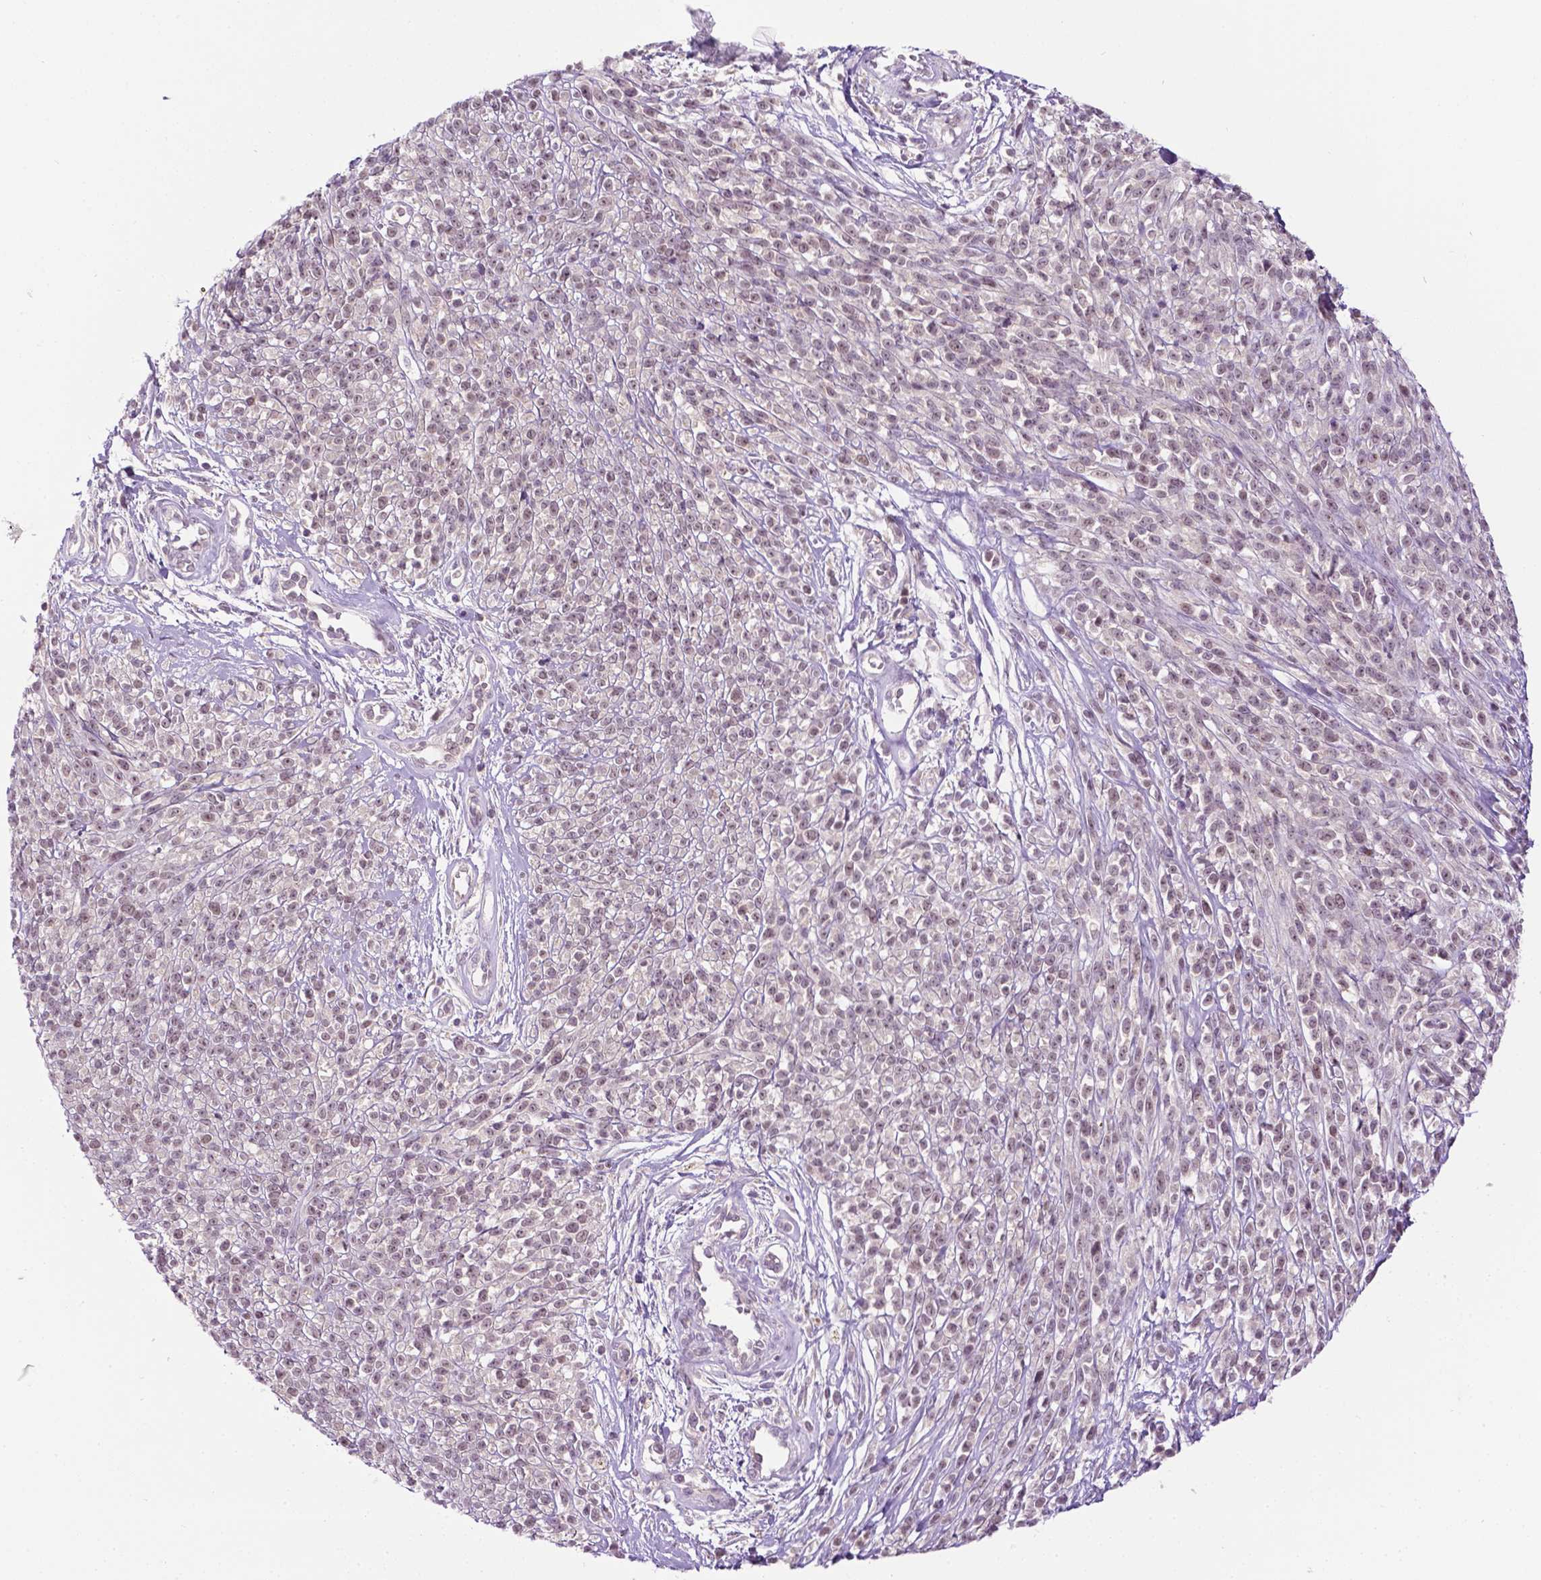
{"staining": {"intensity": "weak", "quantity": "25%-75%", "location": "nuclear"}, "tissue": "melanoma", "cell_type": "Tumor cells", "image_type": "cancer", "snomed": [{"axis": "morphology", "description": "Malignant melanoma, NOS"}, {"axis": "topography", "description": "Skin"}, {"axis": "topography", "description": "Skin of trunk"}], "caption": "Melanoma stained for a protein shows weak nuclear positivity in tumor cells.", "gene": "DENND4A", "patient": {"sex": "male", "age": 74}}